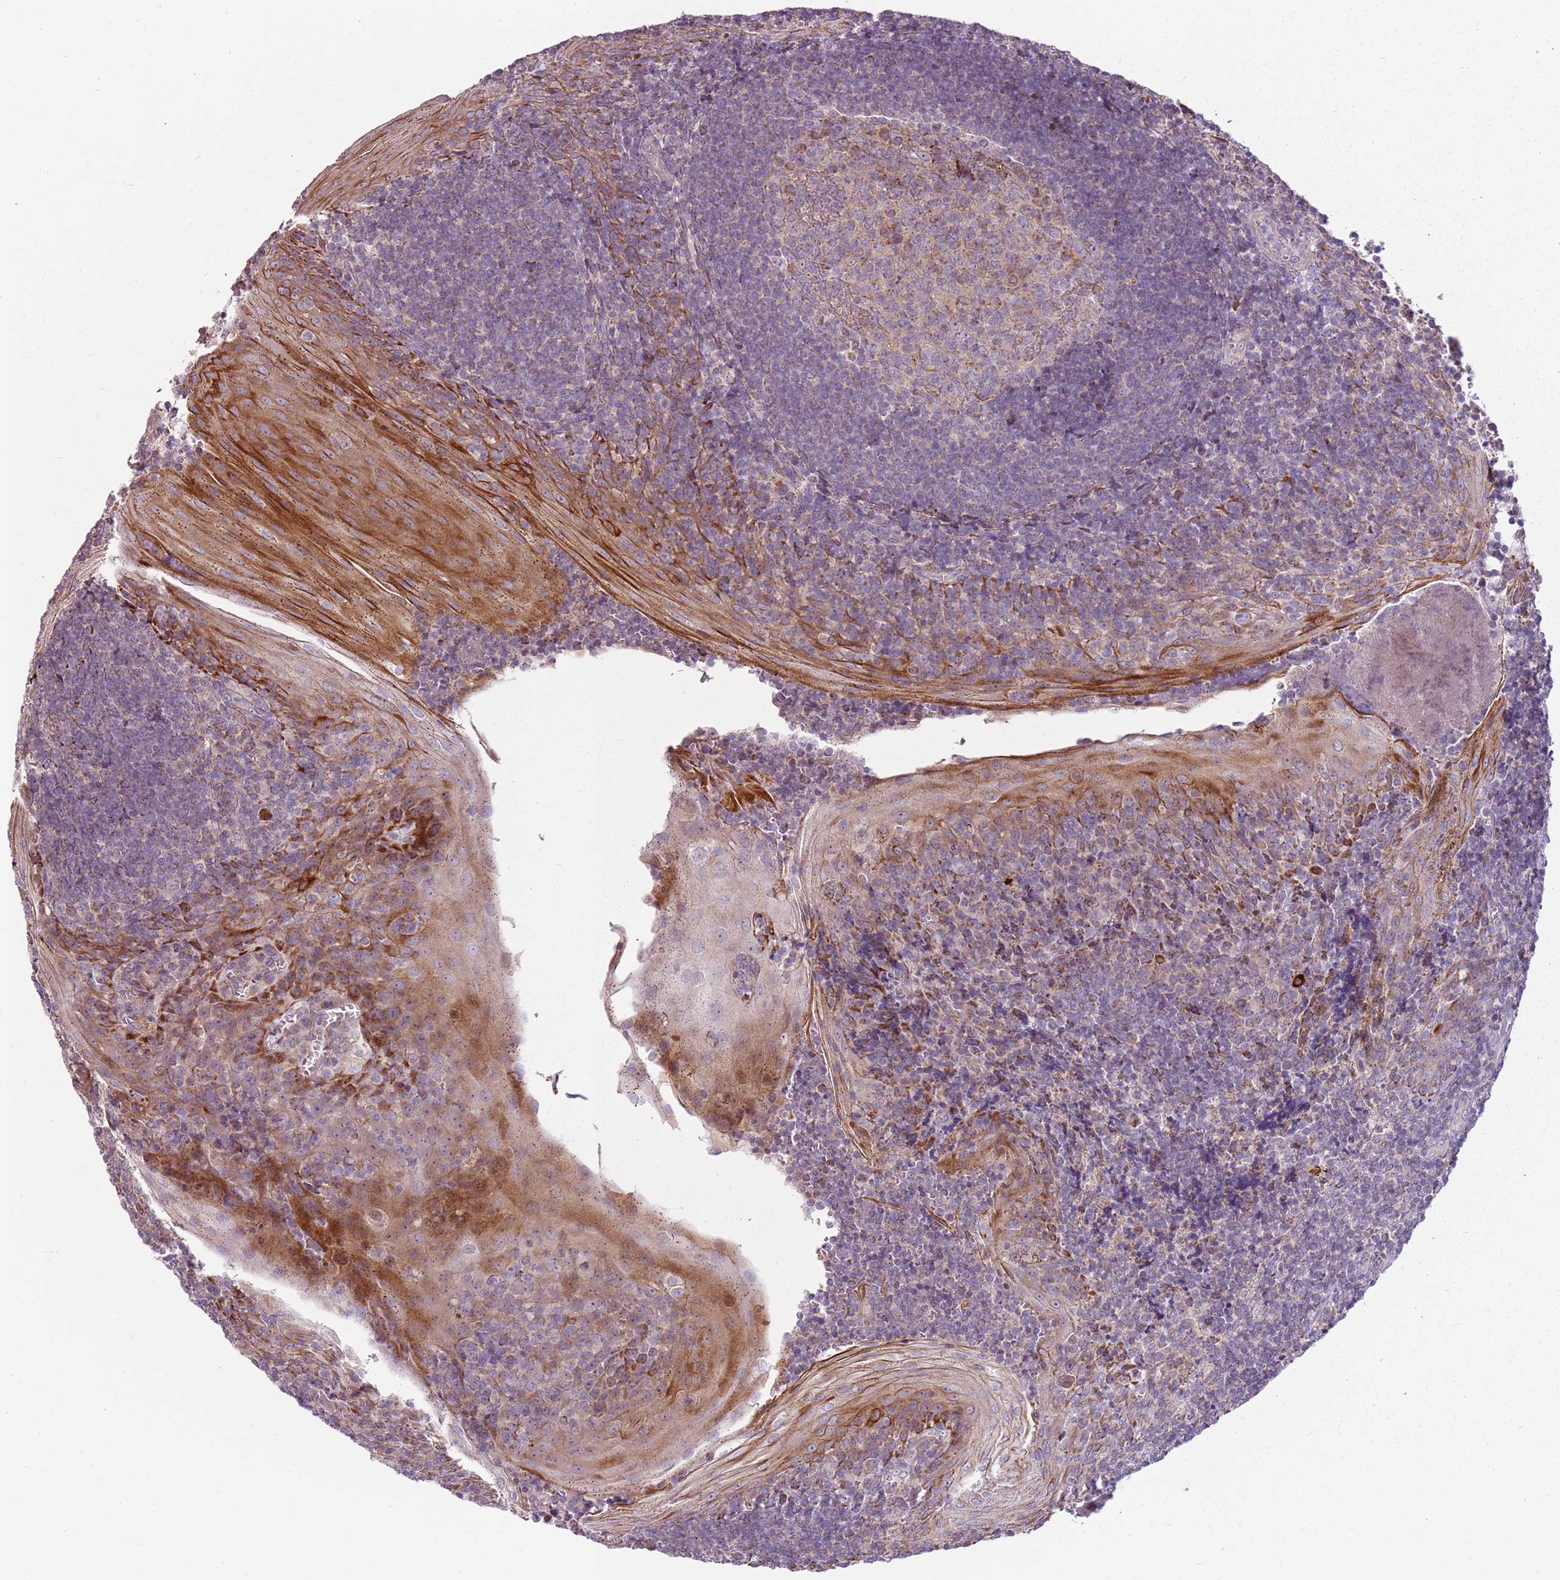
{"staining": {"intensity": "weak", "quantity": "<25%", "location": "cytoplasmic/membranous"}, "tissue": "tonsil", "cell_type": "Germinal center cells", "image_type": "normal", "snomed": [{"axis": "morphology", "description": "Normal tissue, NOS"}, {"axis": "topography", "description": "Tonsil"}], "caption": "Immunohistochemistry of benign tonsil displays no positivity in germinal center cells. (DAB (3,3'-diaminobenzidine) immunohistochemistry (IHC) with hematoxylin counter stain).", "gene": "ZNF530", "patient": {"sex": "male", "age": 27}}